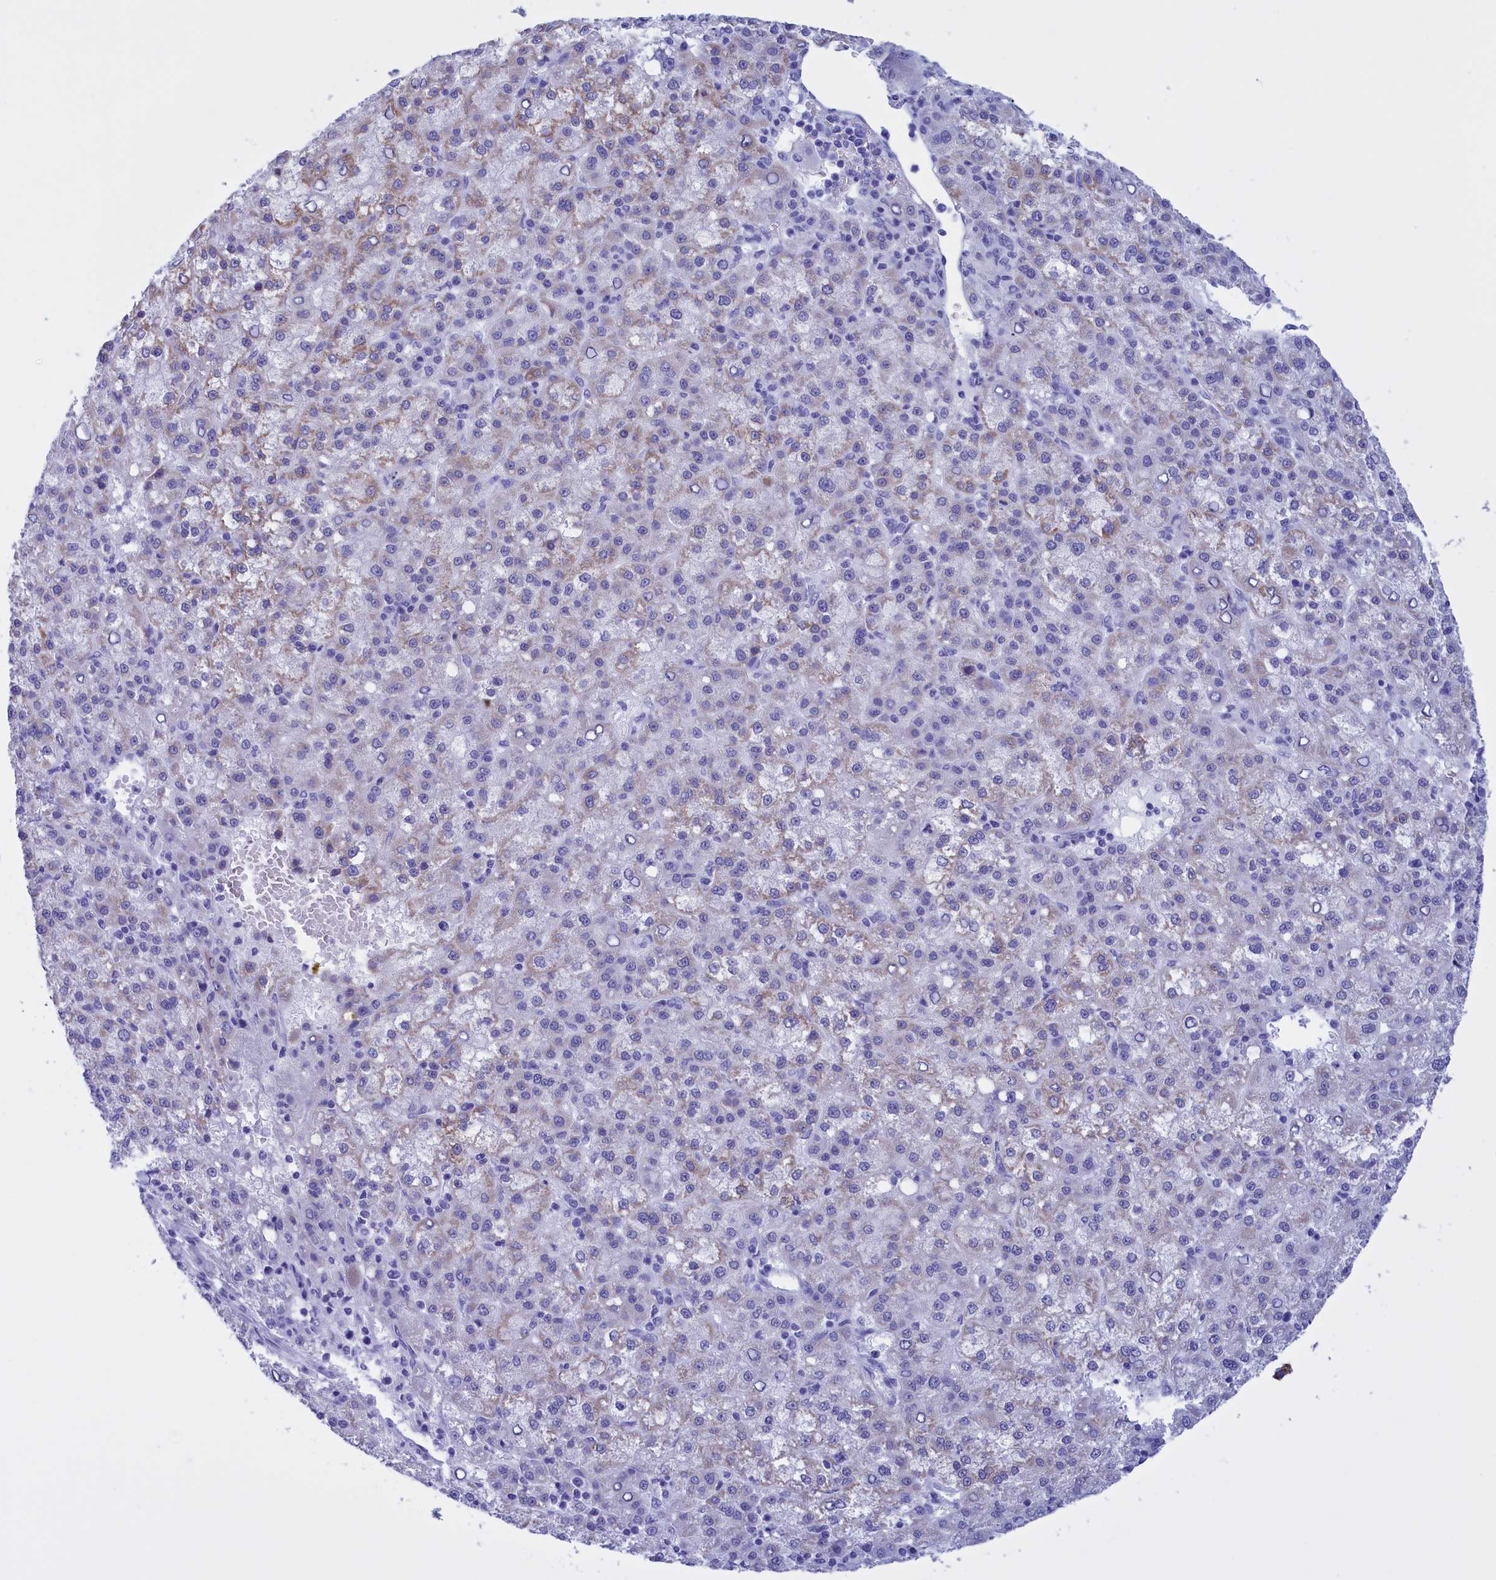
{"staining": {"intensity": "weak", "quantity": "25%-75%", "location": "cytoplasmic/membranous"}, "tissue": "liver cancer", "cell_type": "Tumor cells", "image_type": "cancer", "snomed": [{"axis": "morphology", "description": "Carcinoma, Hepatocellular, NOS"}, {"axis": "topography", "description": "Liver"}], "caption": "Brown immunohistochemical staining in human liver cancer exhibits weak cytoplasmic/membranous expression in approximately 25%-75% of tumor cells. Nuclei are stained in blue.", "gene": "BRI3", "patient": {"sex": "female", "age": 58}}